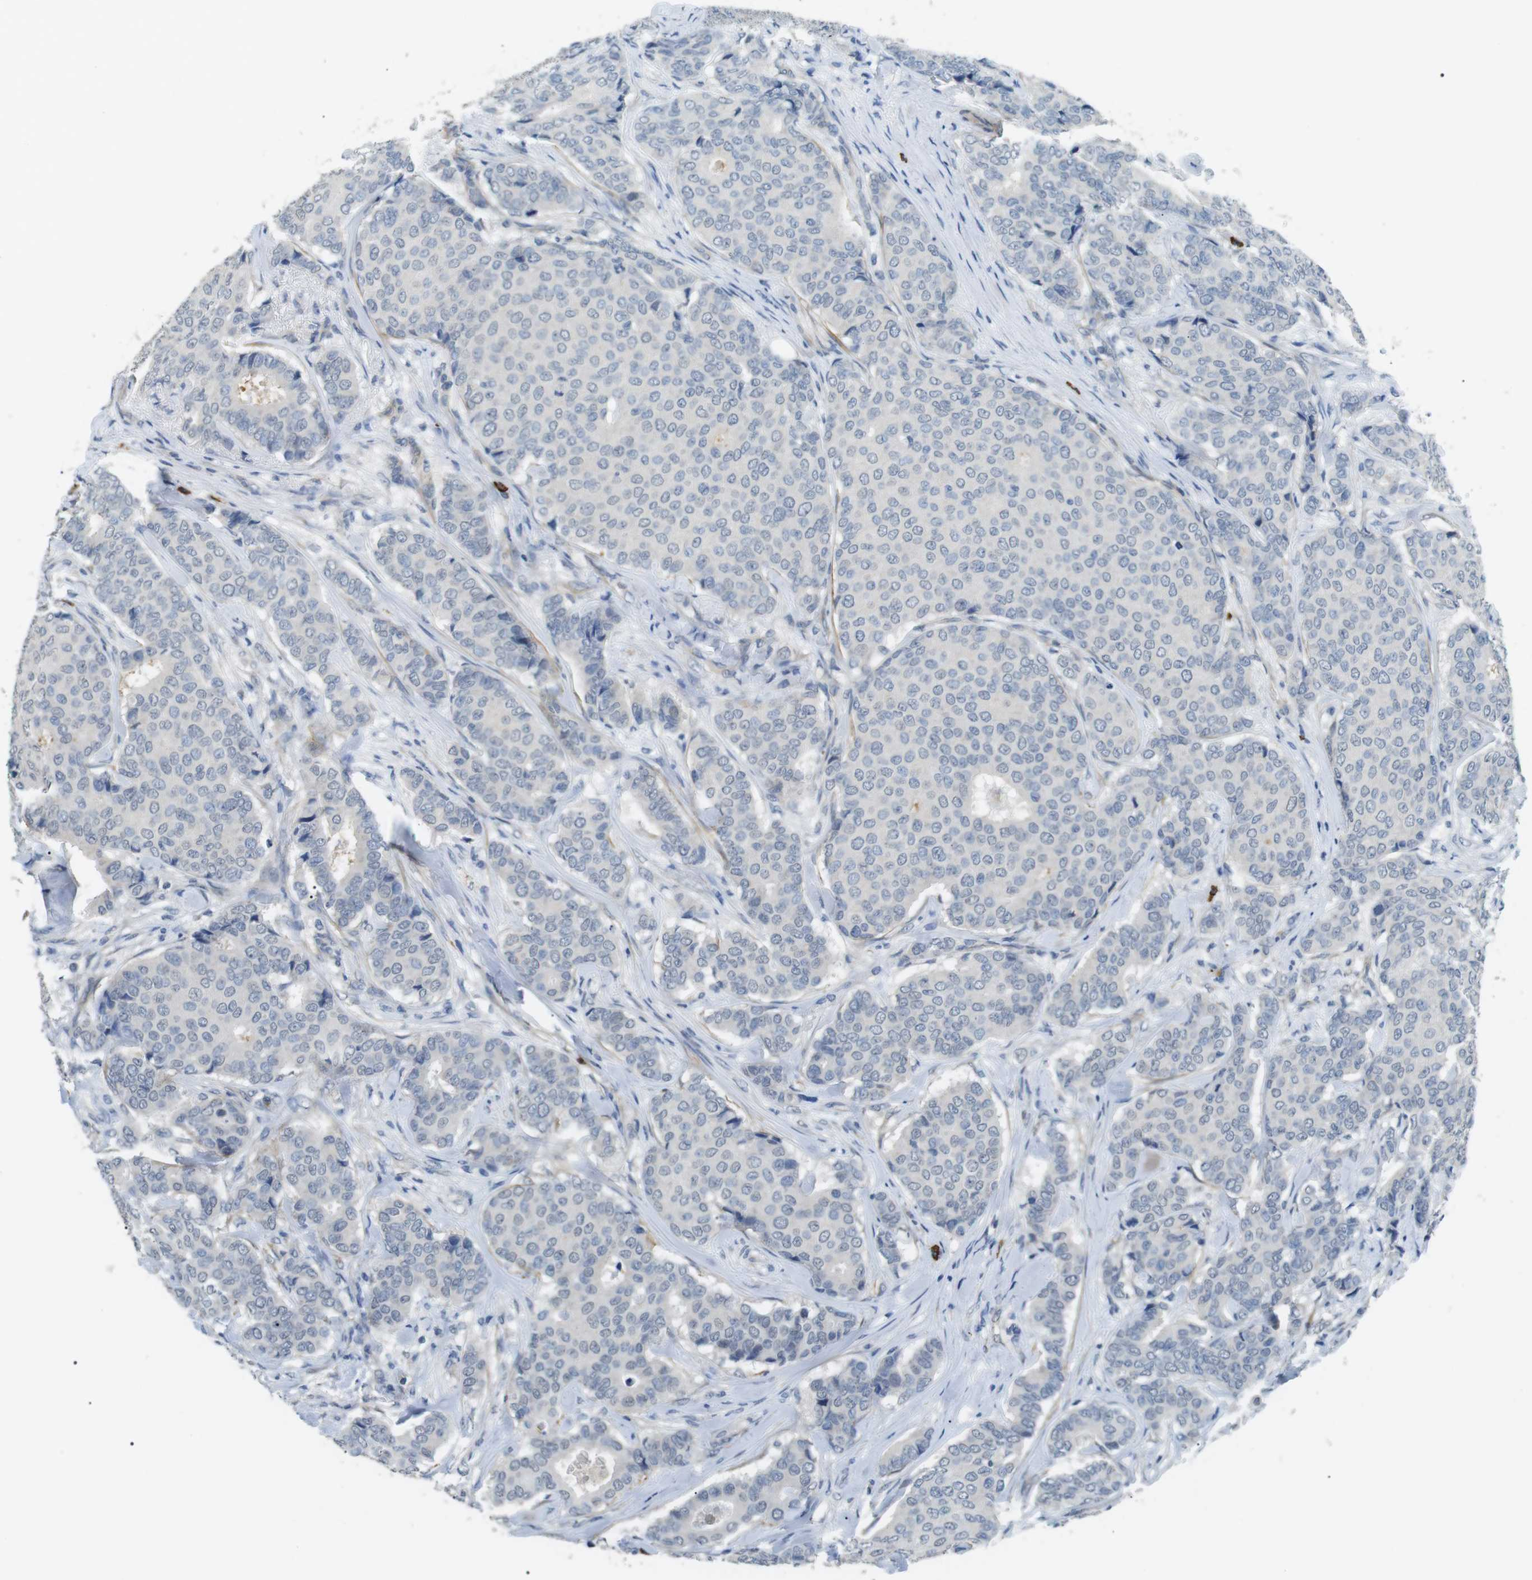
{"staining": {"intensity": "negative", "quantity": "none", "location": "none"}, "tissue": "breast cancer", "cell_type": "Tumor cells", "image_type": "cancer", "snomed": [{"axis": "morphology", "description": "Duct carcinoma"}, {"axis": "topography", "description": "Breast"}], "caption": "Immunohistochemistry (IHC) of invasive ductal carcinoma (breast) displays no positivity in tumor cells.", "gene": "GZMM", "patient": {"sex": "female", "age": 75}}